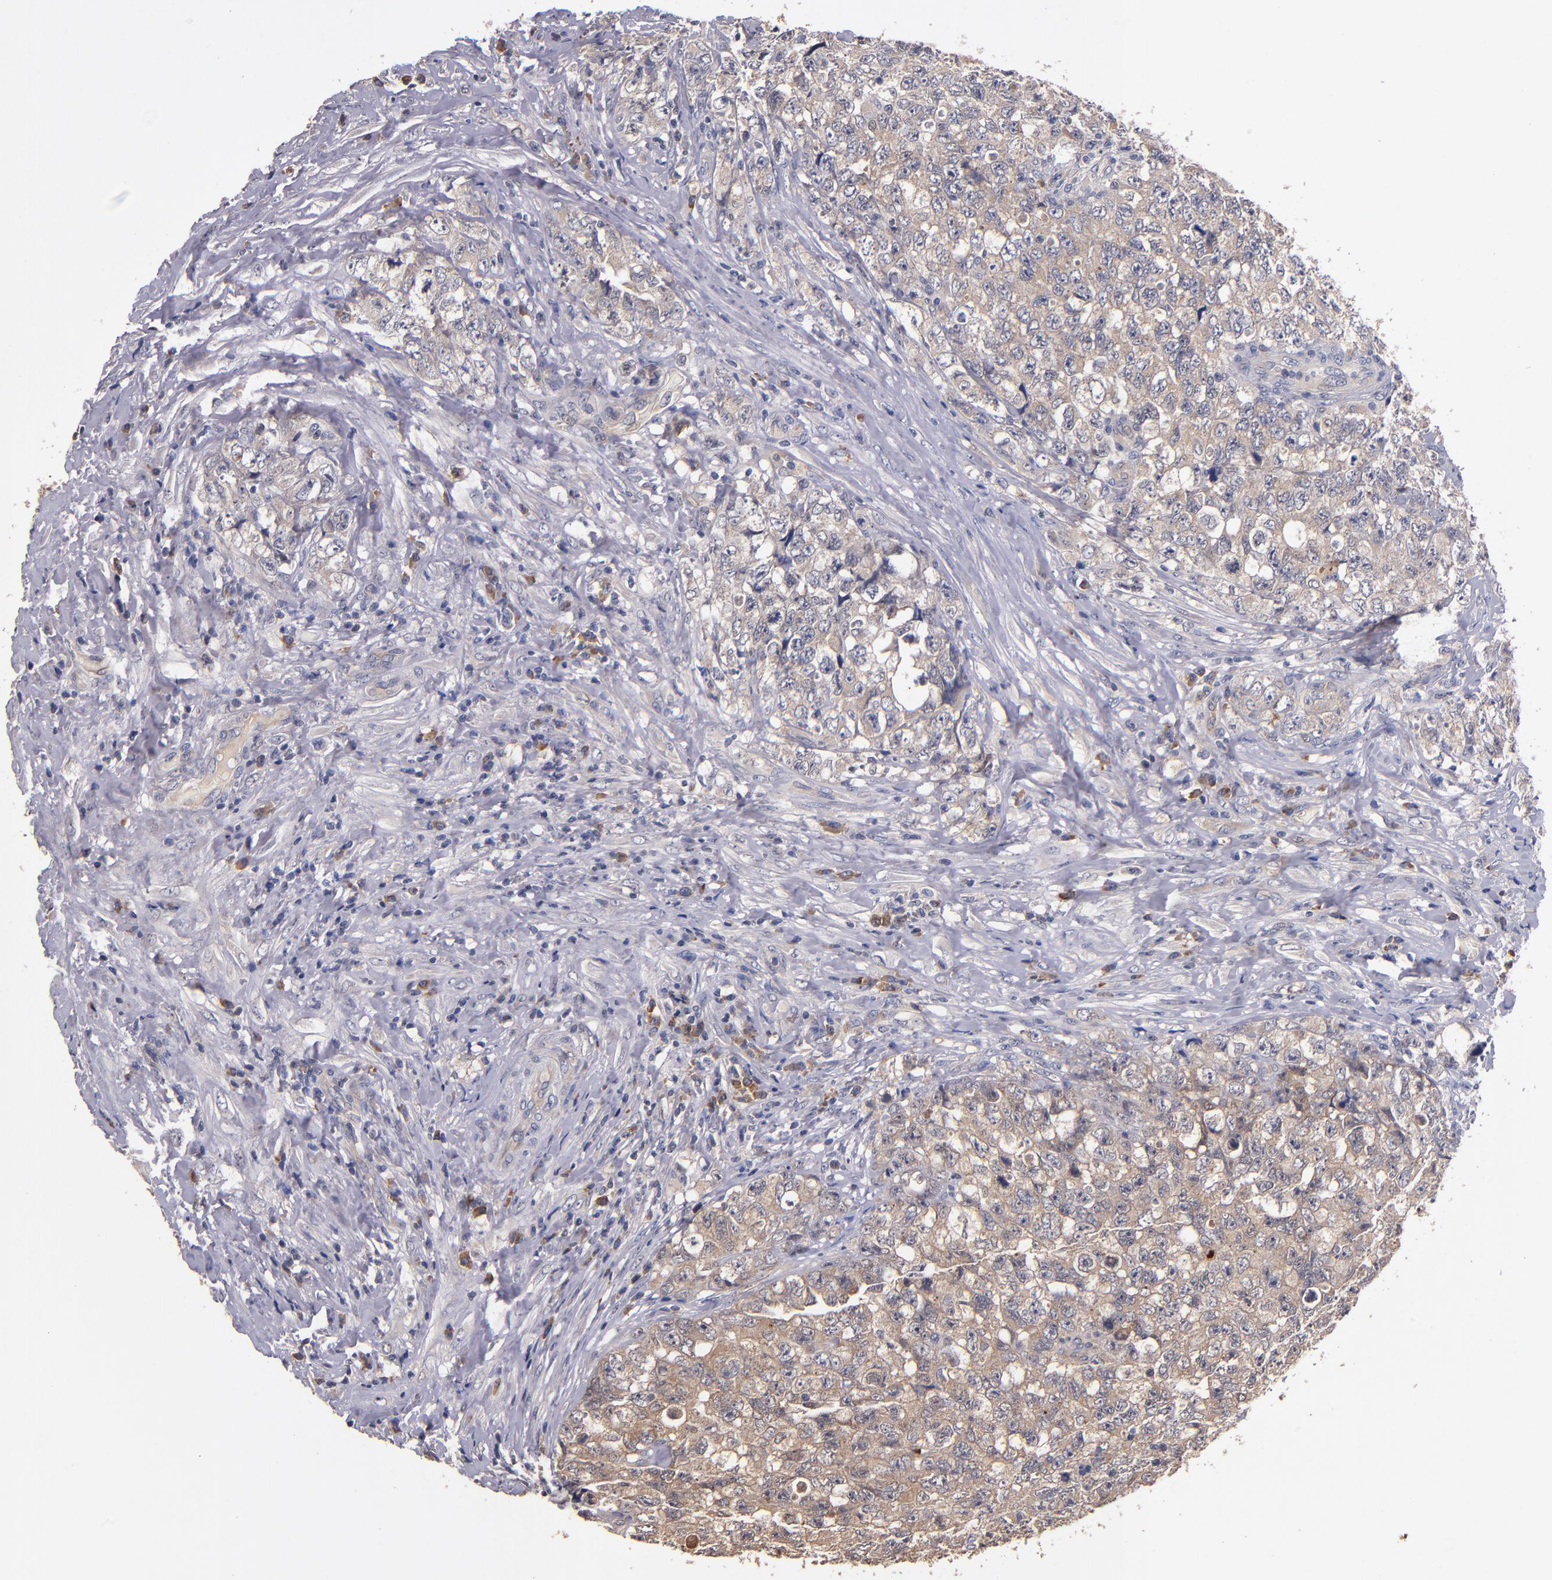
{"staining": {"intensity": "weak", "quantity": ">75%", "location": "cytoplasmic/membranous"}, "tissue": "testis cancer", "cell_type": "Tumor cells", "image_type": "cancer", "snomed": [{"axis": "morphology", "description": "Carcinoma, Embryonal, NOS"}, {"axis": "topography", "description": "Testis"}], "caption": "High-power microscopy captured an immunohistochemistry histopathology image of testis cancer (embryonal carcinoma), revealing weak cytoplasmic/membranous expression in approximately >75% of tumor cells. (DAB IHC, brown staining for protein, blue staining for nuclei).", "gene": "TTLL12", "patient": {"sex": "male", "age": 31}}